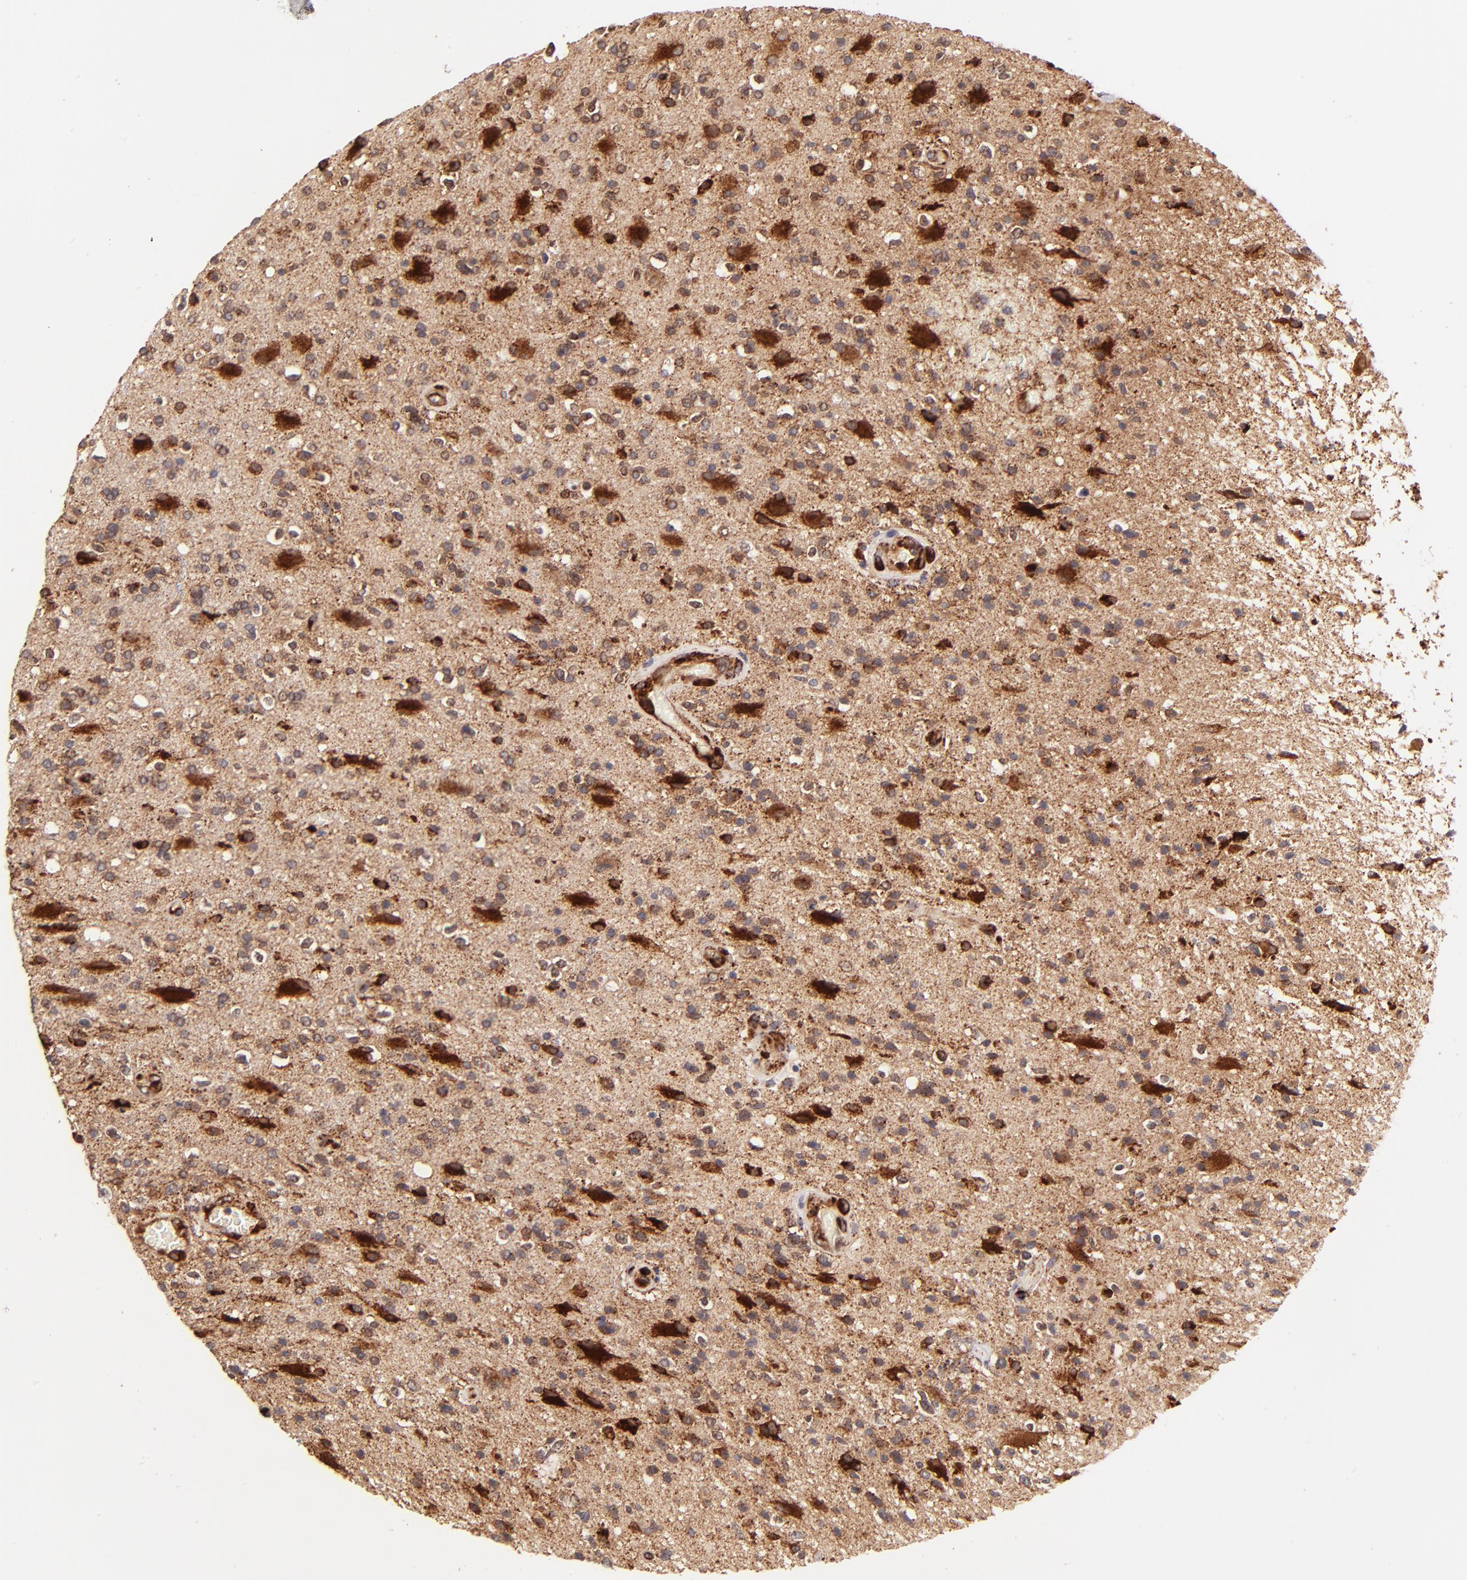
{"staining": {"intensity": "strong", "quantity": "25%-75%", "location": "cytoplasmic/membranous,nuclear"}, "tissue": "glioma", "cell_type": "Tumor cells", "image_type": "cancer", "snomed": [{"axis": "morphology", "description": "Glioma, malignant, High grade"}, {"axis": "topography", "description": "Brain"}], "caption": "A histopathology image of human malignant high-grade glioma stained for a protein demonstrates strong cytoplasmic/membranous and nuclear brown staining in tumor cells.", "gene": "SPARC", "patient": {"sex": "male", "age": 33}}